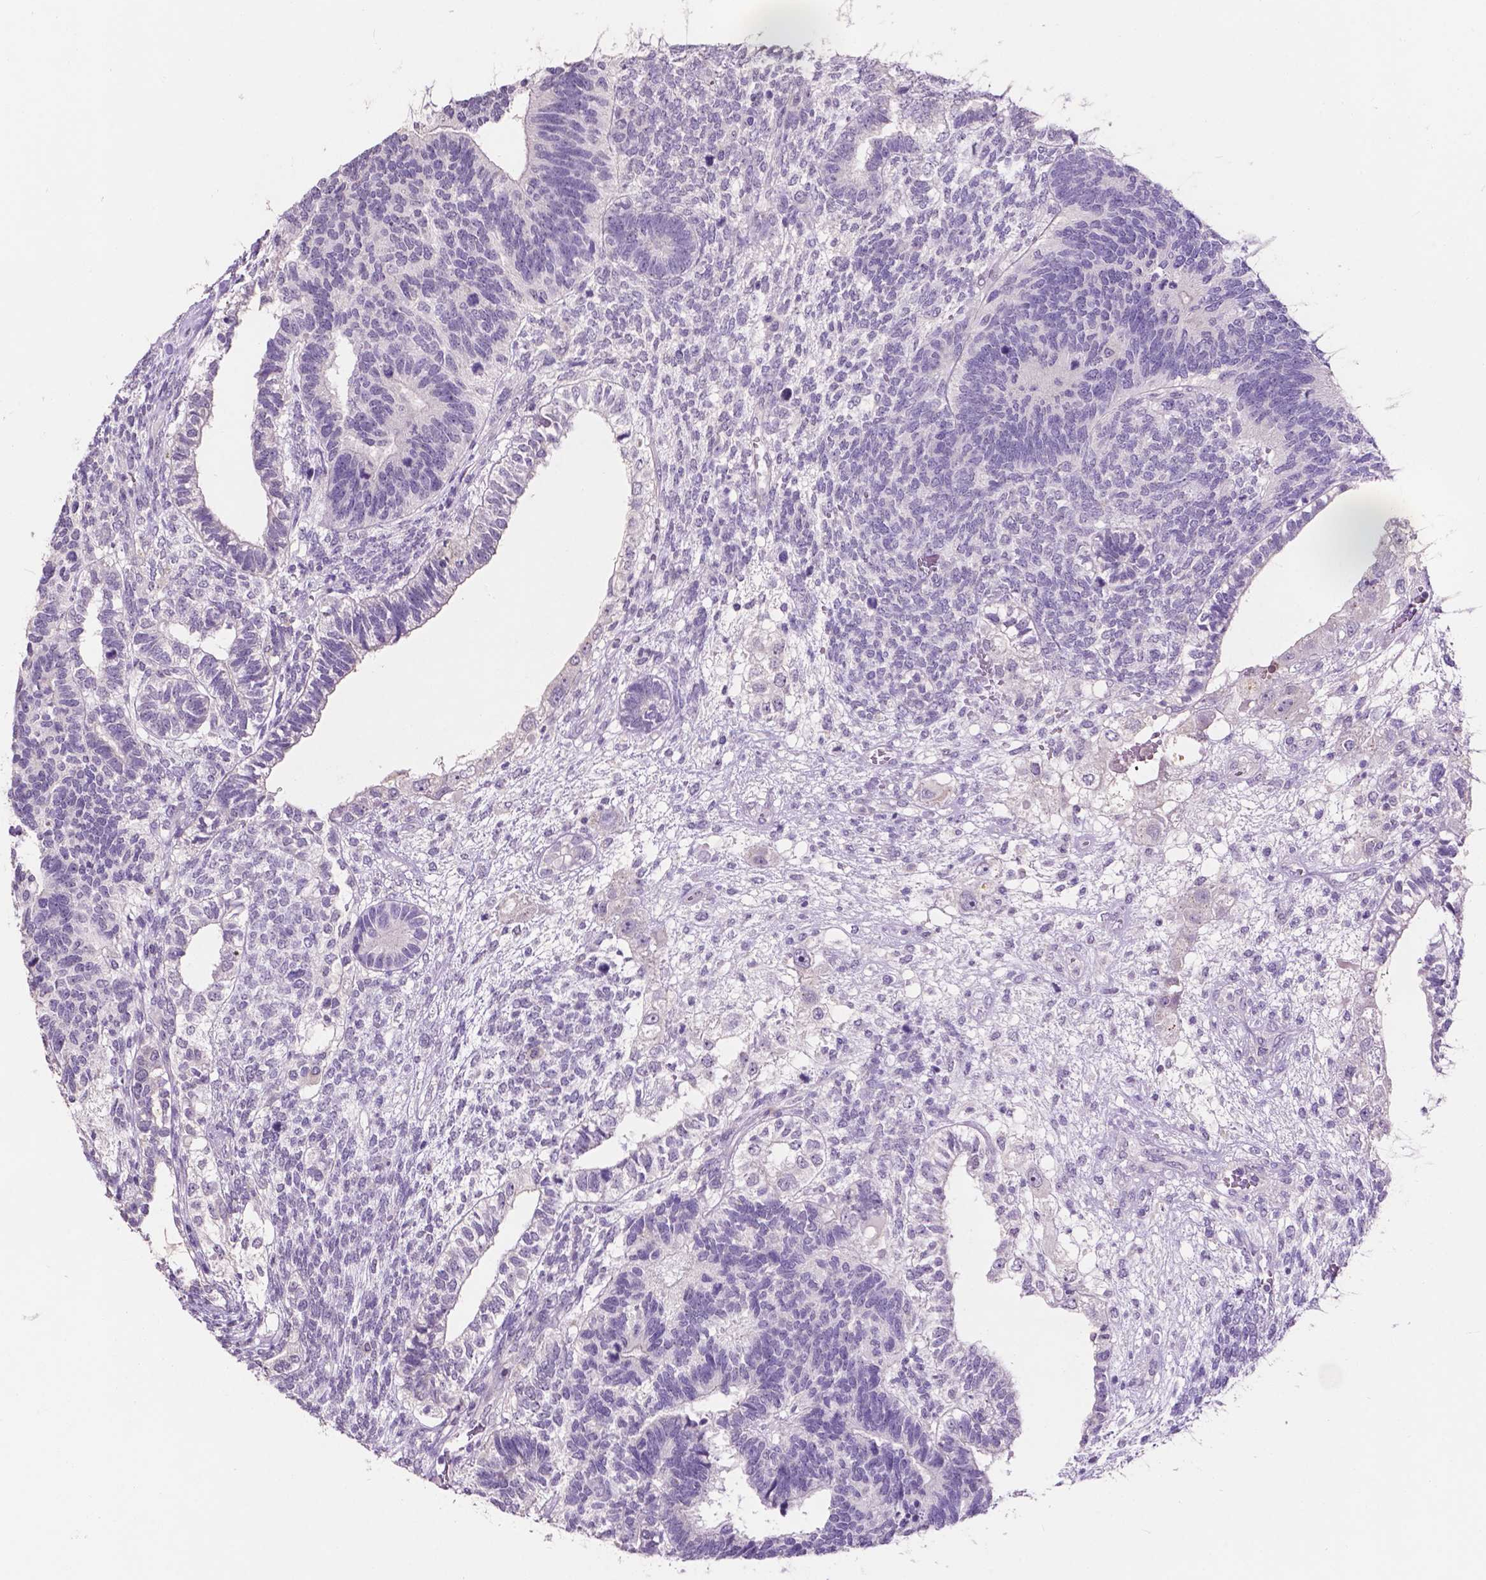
{"staining": {"intensity": "negative", "quantity": "none", "location": "none"}, "tissue": "testis cancer", "cell_type": "Tumor cells", "image_type": "cancer", "snomed": [{"axis": "morphology", "description": "Seminoma, NOS"}, {"axis": "morphology", "description": "Carcinoma, Embryonal, NOS"}, {"axis": "topography", "description": "Testis"}], "caption": "This is an IHC micrograph of testis cancer (embryonal carcinoma). There is no expression in tumor cells.", "gene": "PLSCR1", "patient": {"sex": "male", "age": 41}}